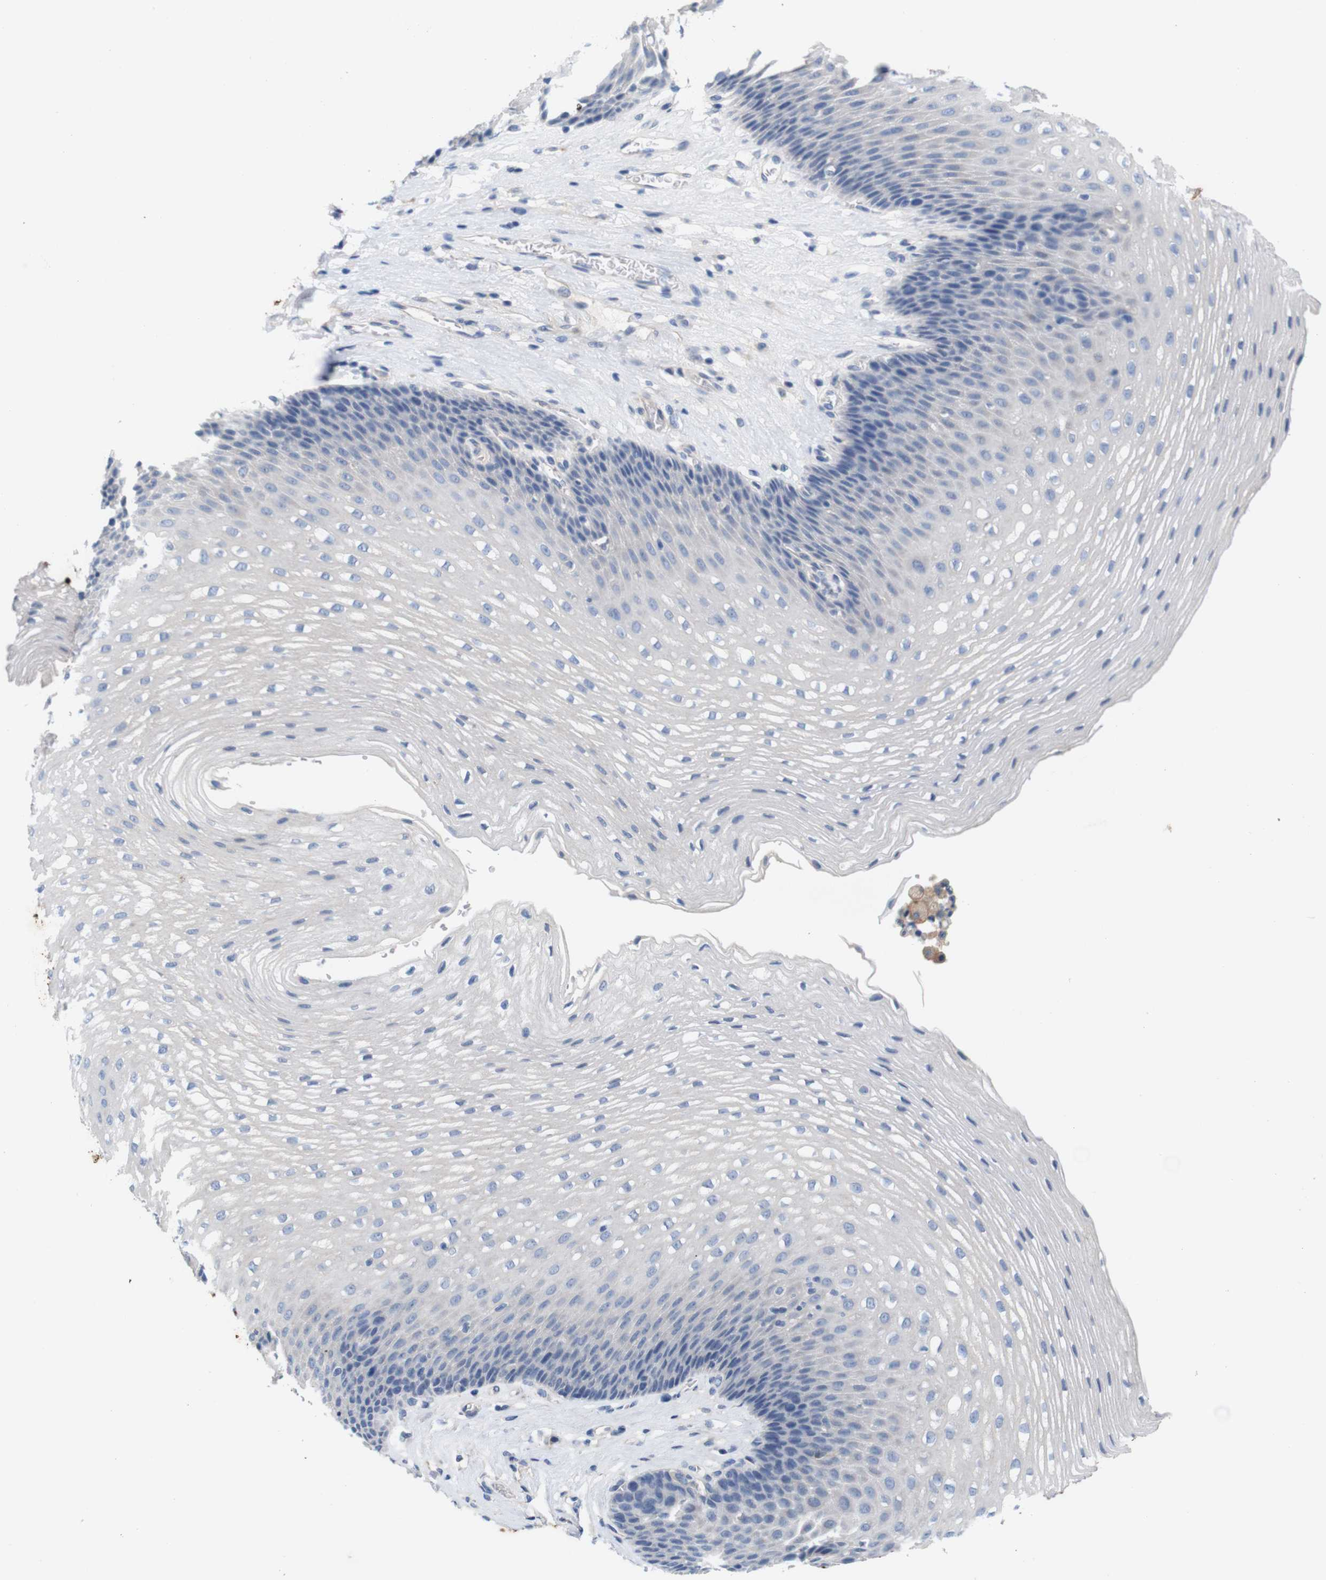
{"staining": {"intensity": "negative", "quantity": "none", "location": "none"}, "tissue": "esophagus", "cell_type": "Squamous epithelial cells", "image_type": "normal", "snomed": [{"axis": "morphology", "description": "Normal tissue, NOS"}, {"axis": "topography", "description": "Esophagus"}], "caption": "Immunohistochemical staining of normal human esophagus demonstrates no significant expression in squamous epithelial cells.", "gene": "ITGA5", "patient": {"sex": "male", "age": 48}}